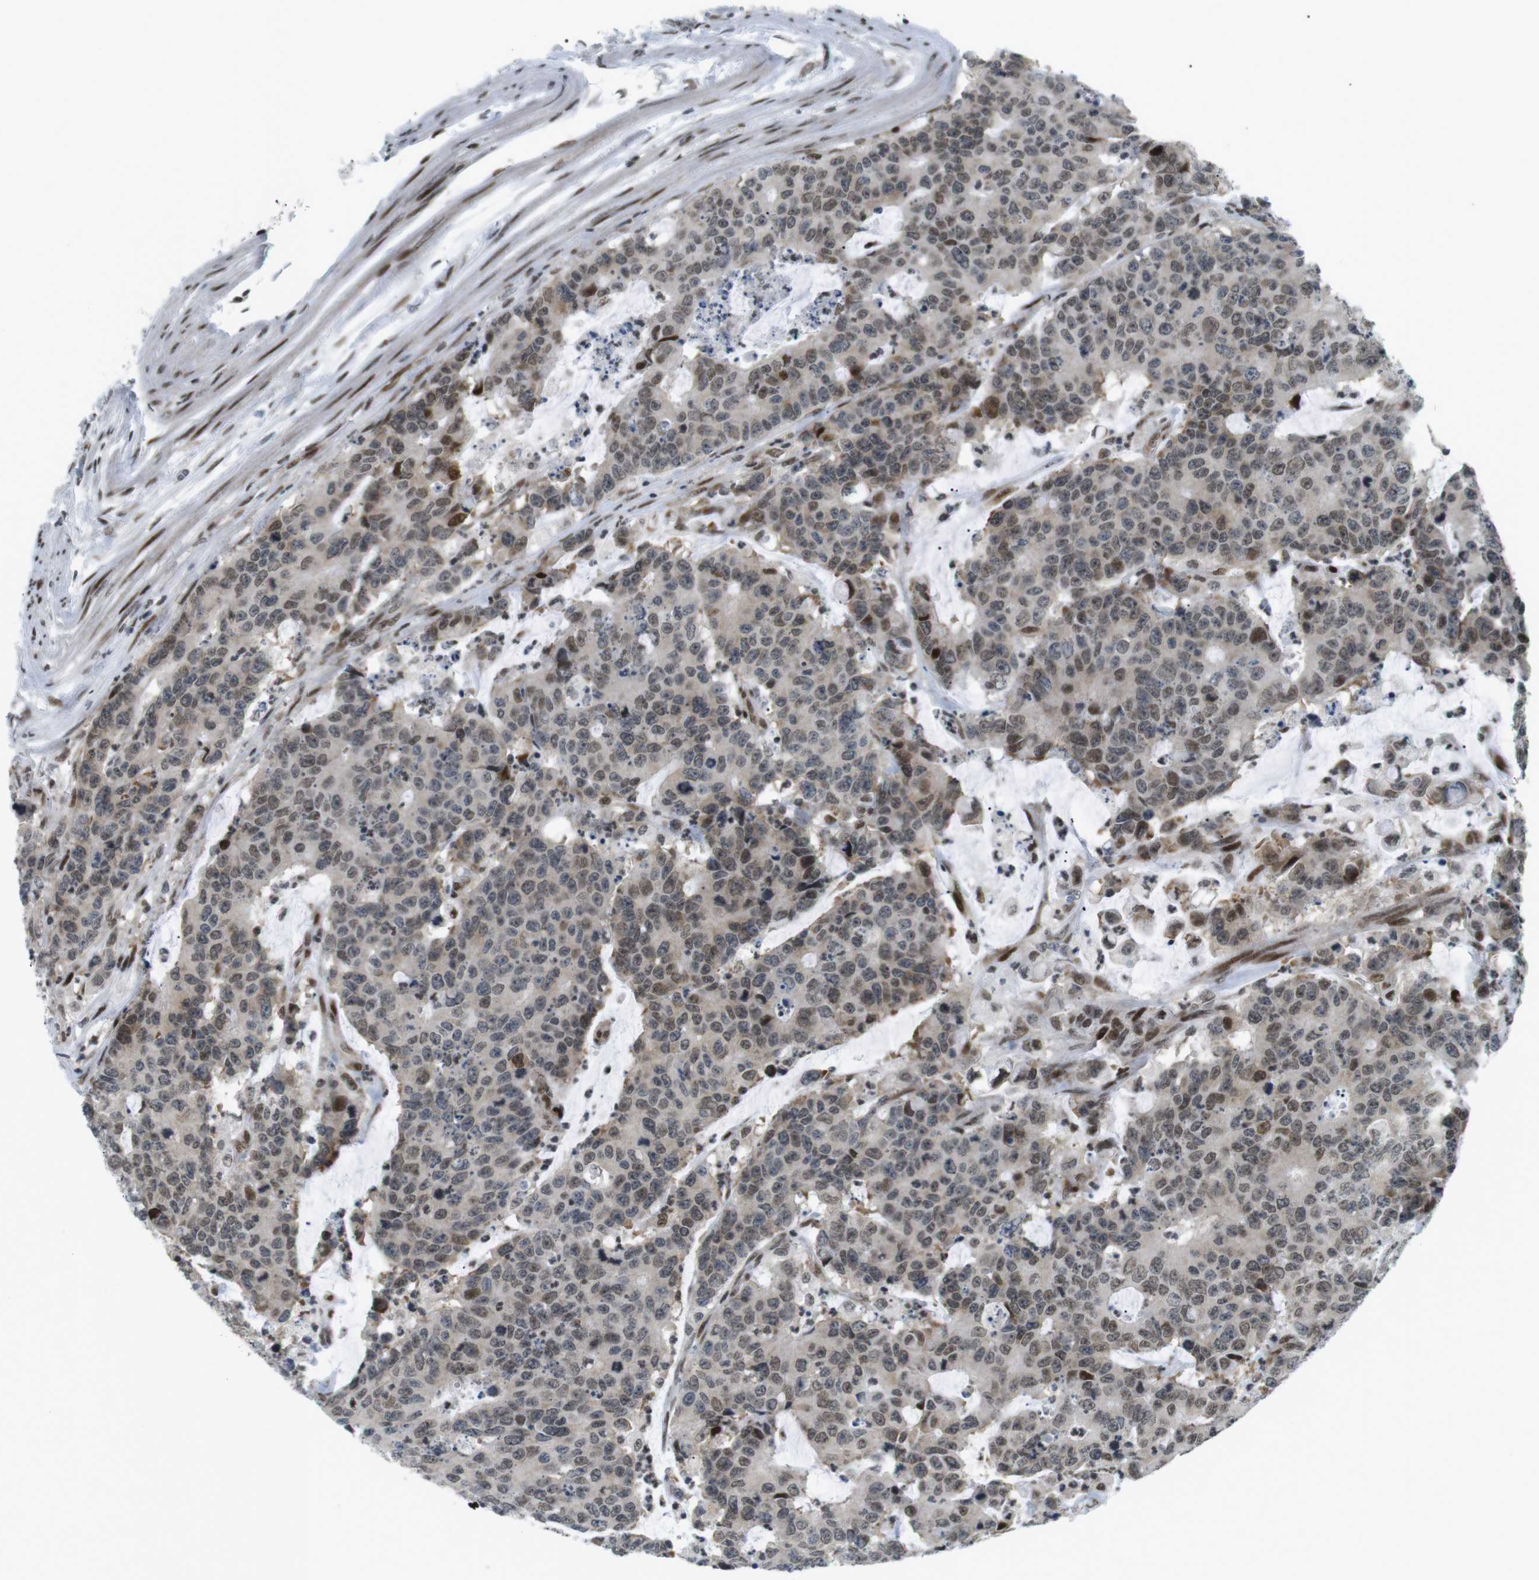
{"staining": {"intensity": "weak", "quantity": "25%-75%", "location": "cytoplasmic/membranous,nuclear"}, "tissue": "colorectal cancer", "cell_type": "Tumor cells", "image_type": "cancer", "snomed": [{"axis": "morphology", "description": "Adenocarcinoma, NOS"}, {"axis": "topography", "description": "Colon"}], "caption": "An image showing weak cytoplasmic/membranous and nuclear expression in approximately 25%-75% of tumor cells in colorectal adenocarcinoma, as visualized by brown immunohistochemical staining.", "gene": "CDC27", "patient": {"sex": "female", "age": 86}}